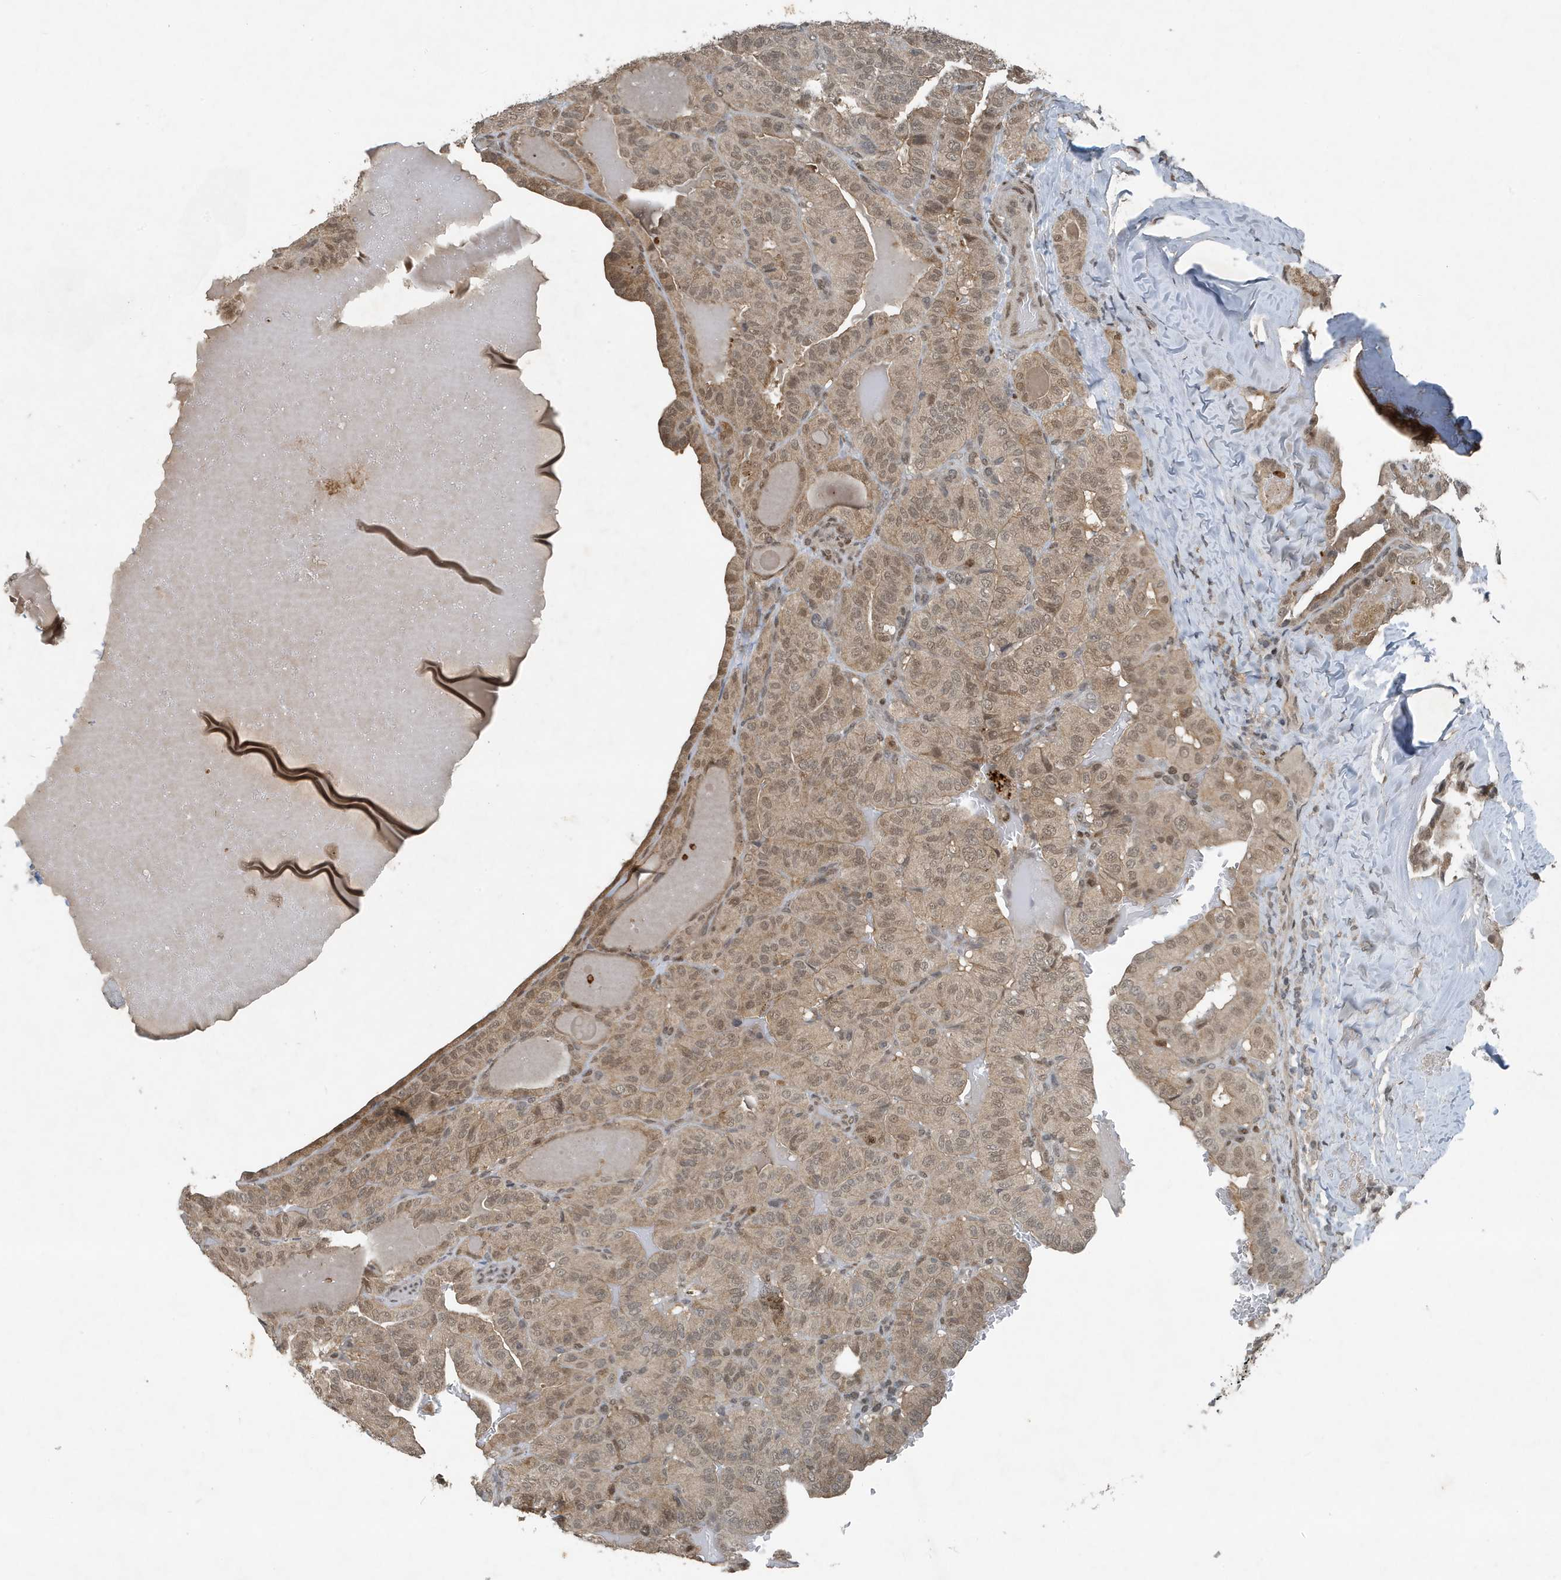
{"staining": {"intensity": "moderate", "quantity": "25%-75%", "location": "cytoplasmic/membranous,nuclear"}, "tissue": "thyroid cancer", "cell_type": "Tumor cells", "image_type": "cancer", "snomed": [{"axis": "morphology", "description": "Papillary adenocarcinoma, NOS"}, {"axis": "topography", "description": "Thyroid gland"}], "caption": "This is a micrograph of IHC staining of papillary adenocarcinoma (thyroid), which shows moderate expression in the cytoplasmic/membranous and nuclear of tumor cells.", "gene": "HSPA1A", "patient": {"sex": "male", "age": 77}}